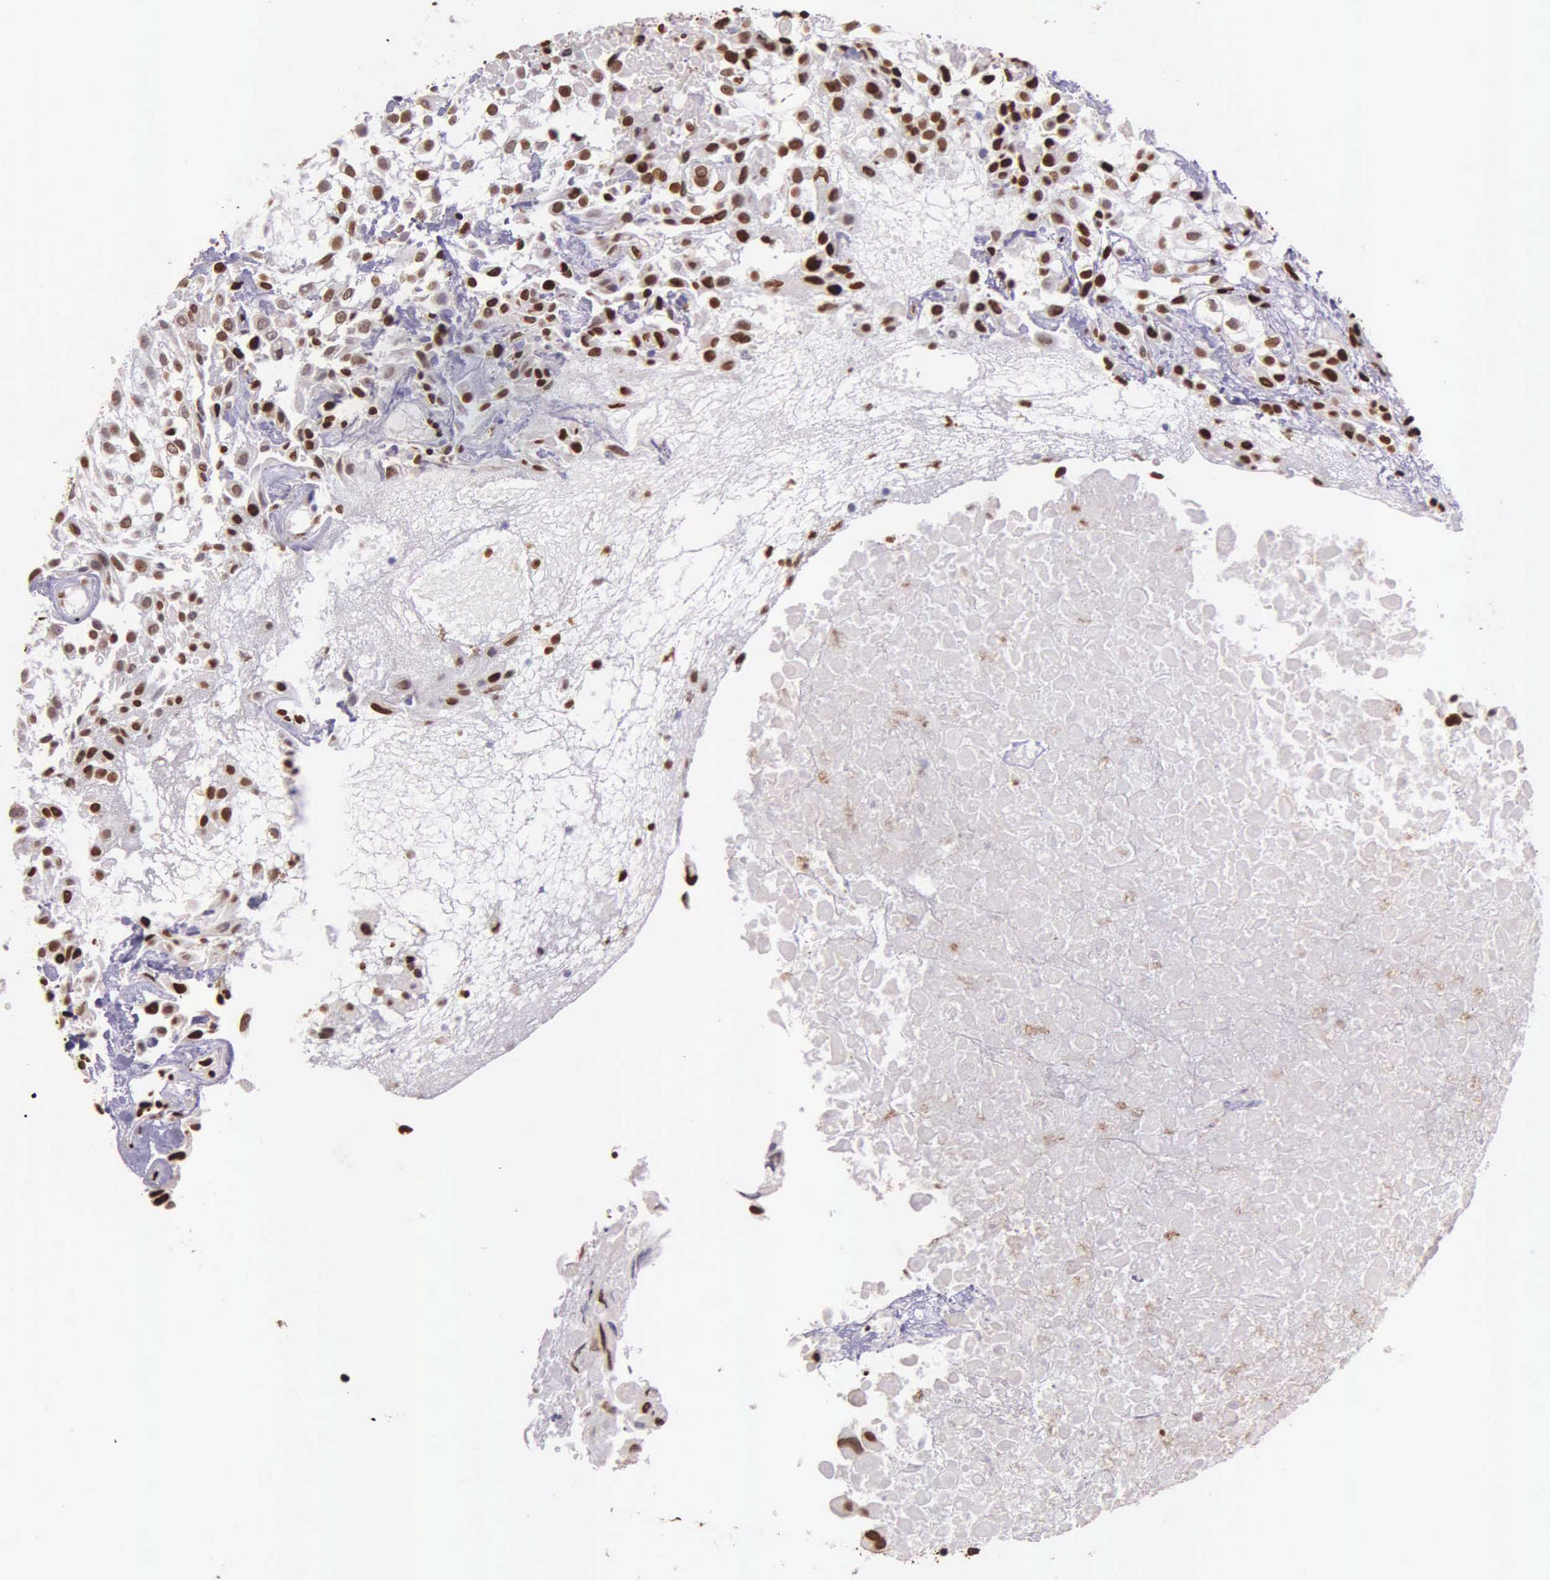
{"staining": {"intensity": "strong", "quantity": ">75%", "location": "nuclear"}, "tissue": "urothelial cancer", "cell_type": "Tumor cells", "image_type": "cancer", "snomed": [{"axis": "morphology", "description": "Urothelial carcinoma, High grade"}, {"axis": "topography", "description": "Urinary bladder"}], "caption": "IHC image of human urothelial cancer stained for a protein (brown), which shows high levels of strong nuclear positivity in approximately >75% of tumor cells.", "gene": "H1-0", "patient": {"sex": "male", "age": 56}}